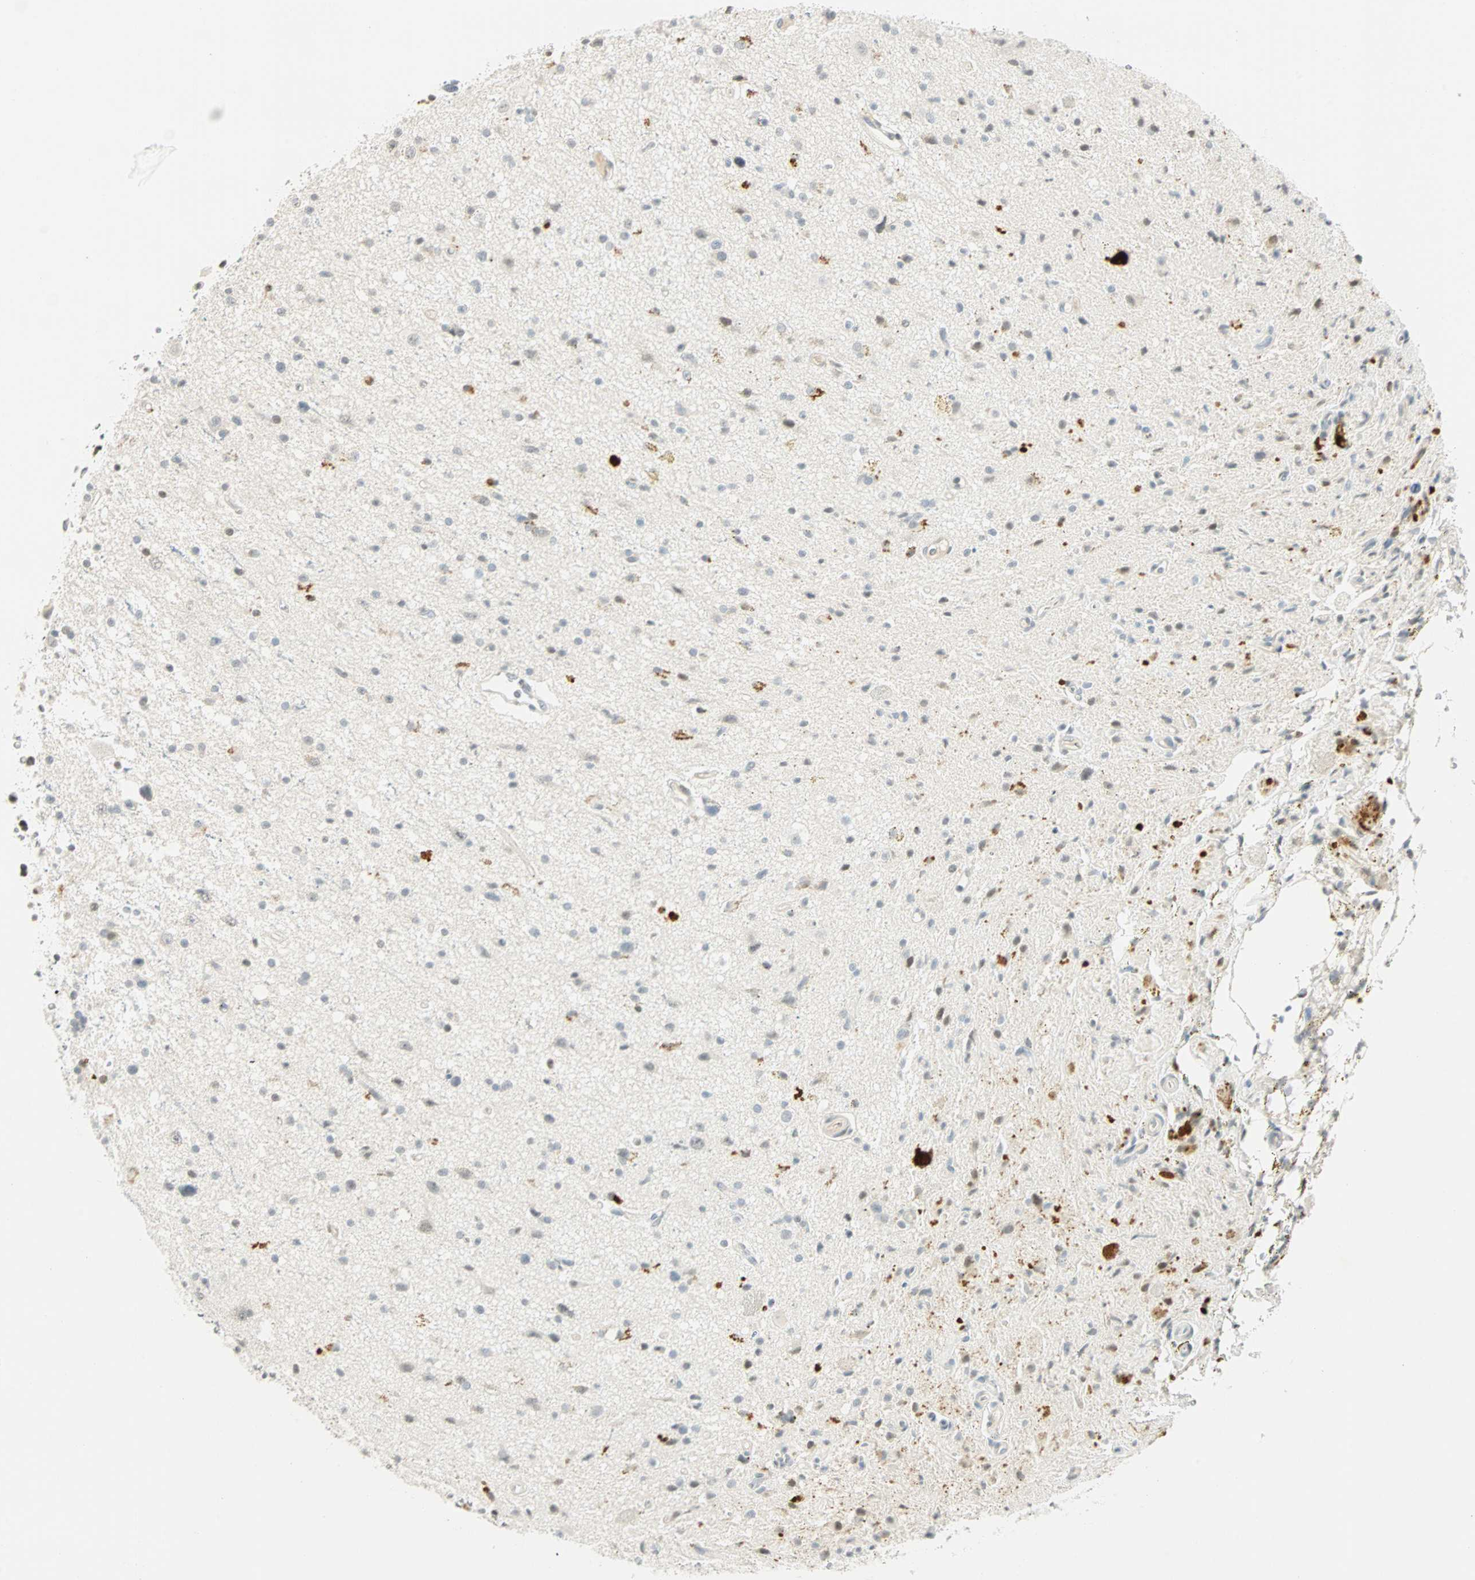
{"staining": {"intensity": "weak", "quantity": "<25%", "location": "nuclear"}, "tissue": "glioma", "cell_type": "Tumor cells", "image_type": "cancer", "snomed": [{"axis": "morphology", "description": "Glioma, malignant, High grade"}, {"axis": "topography", "description": "Brain"}], "caption": "Tumor cells show no significant protein staining in high-grade glioma (malignant).", "gene": "SMAD3", "patient": {"sex": "male", "age": 33}}